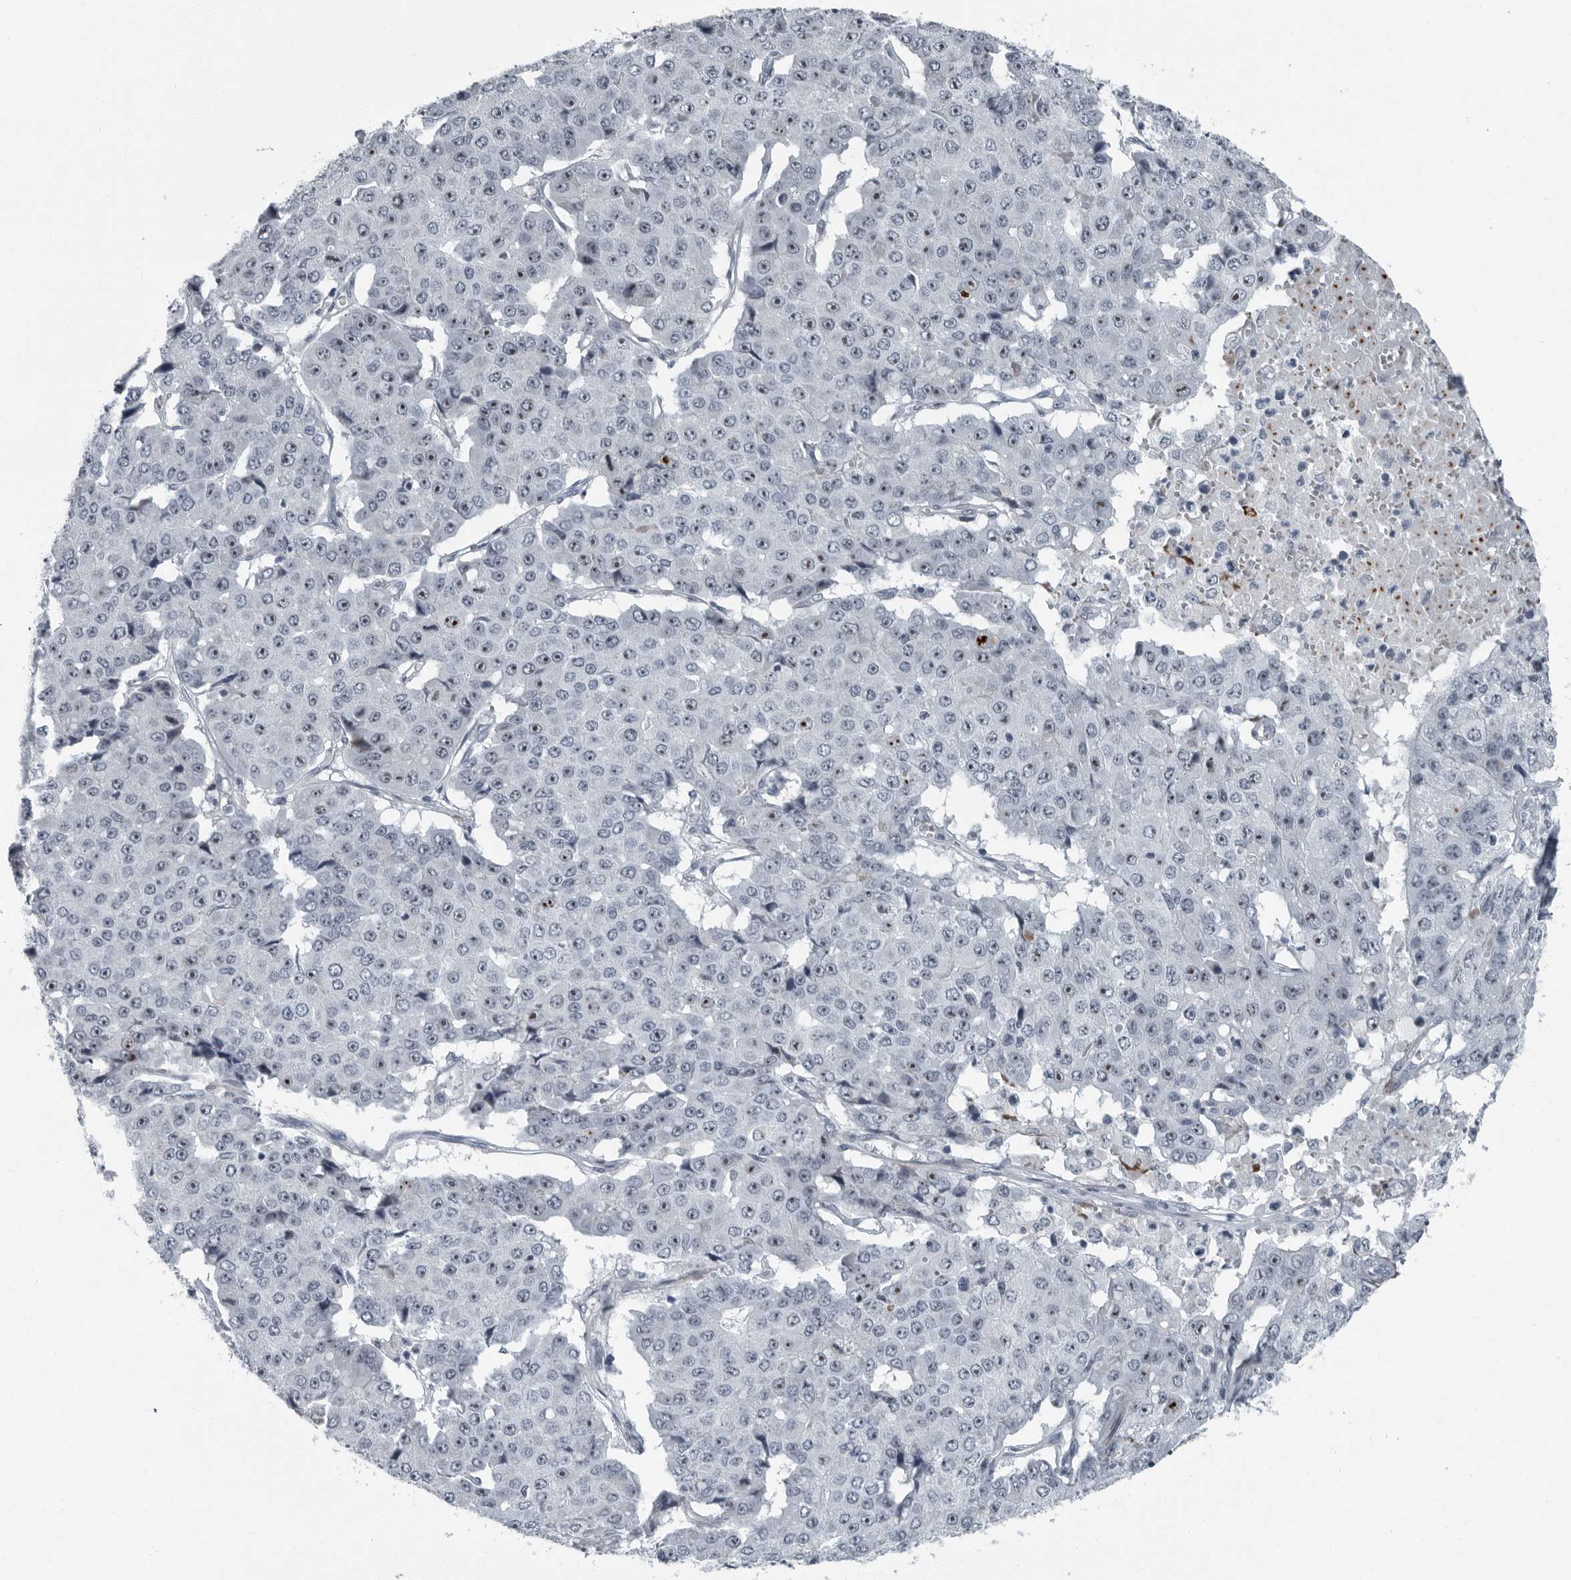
{"staining": {"intensity": "moderate", "quantity": "25%-75%", "location": "nuclear"}, "tissue": "pancreatic cancer", "cell_type": "Tumor cells", "image_type": "cancer", "snomed": [{"axis": "morphology", "description": "Adenocarcinoma, NOS"}, {"axis": "topography", "description": "Pancreas"}], "caption": "High-power microscopy captured an immunohistochemistry (IHC) photomicrograph of adenocarcinoma (pancreatic), revealing moderate nuclear expression in about 25%-75% of tumor cells.", "gene": "PDCD11", "patient": {"sex": "male", "age": 50}}